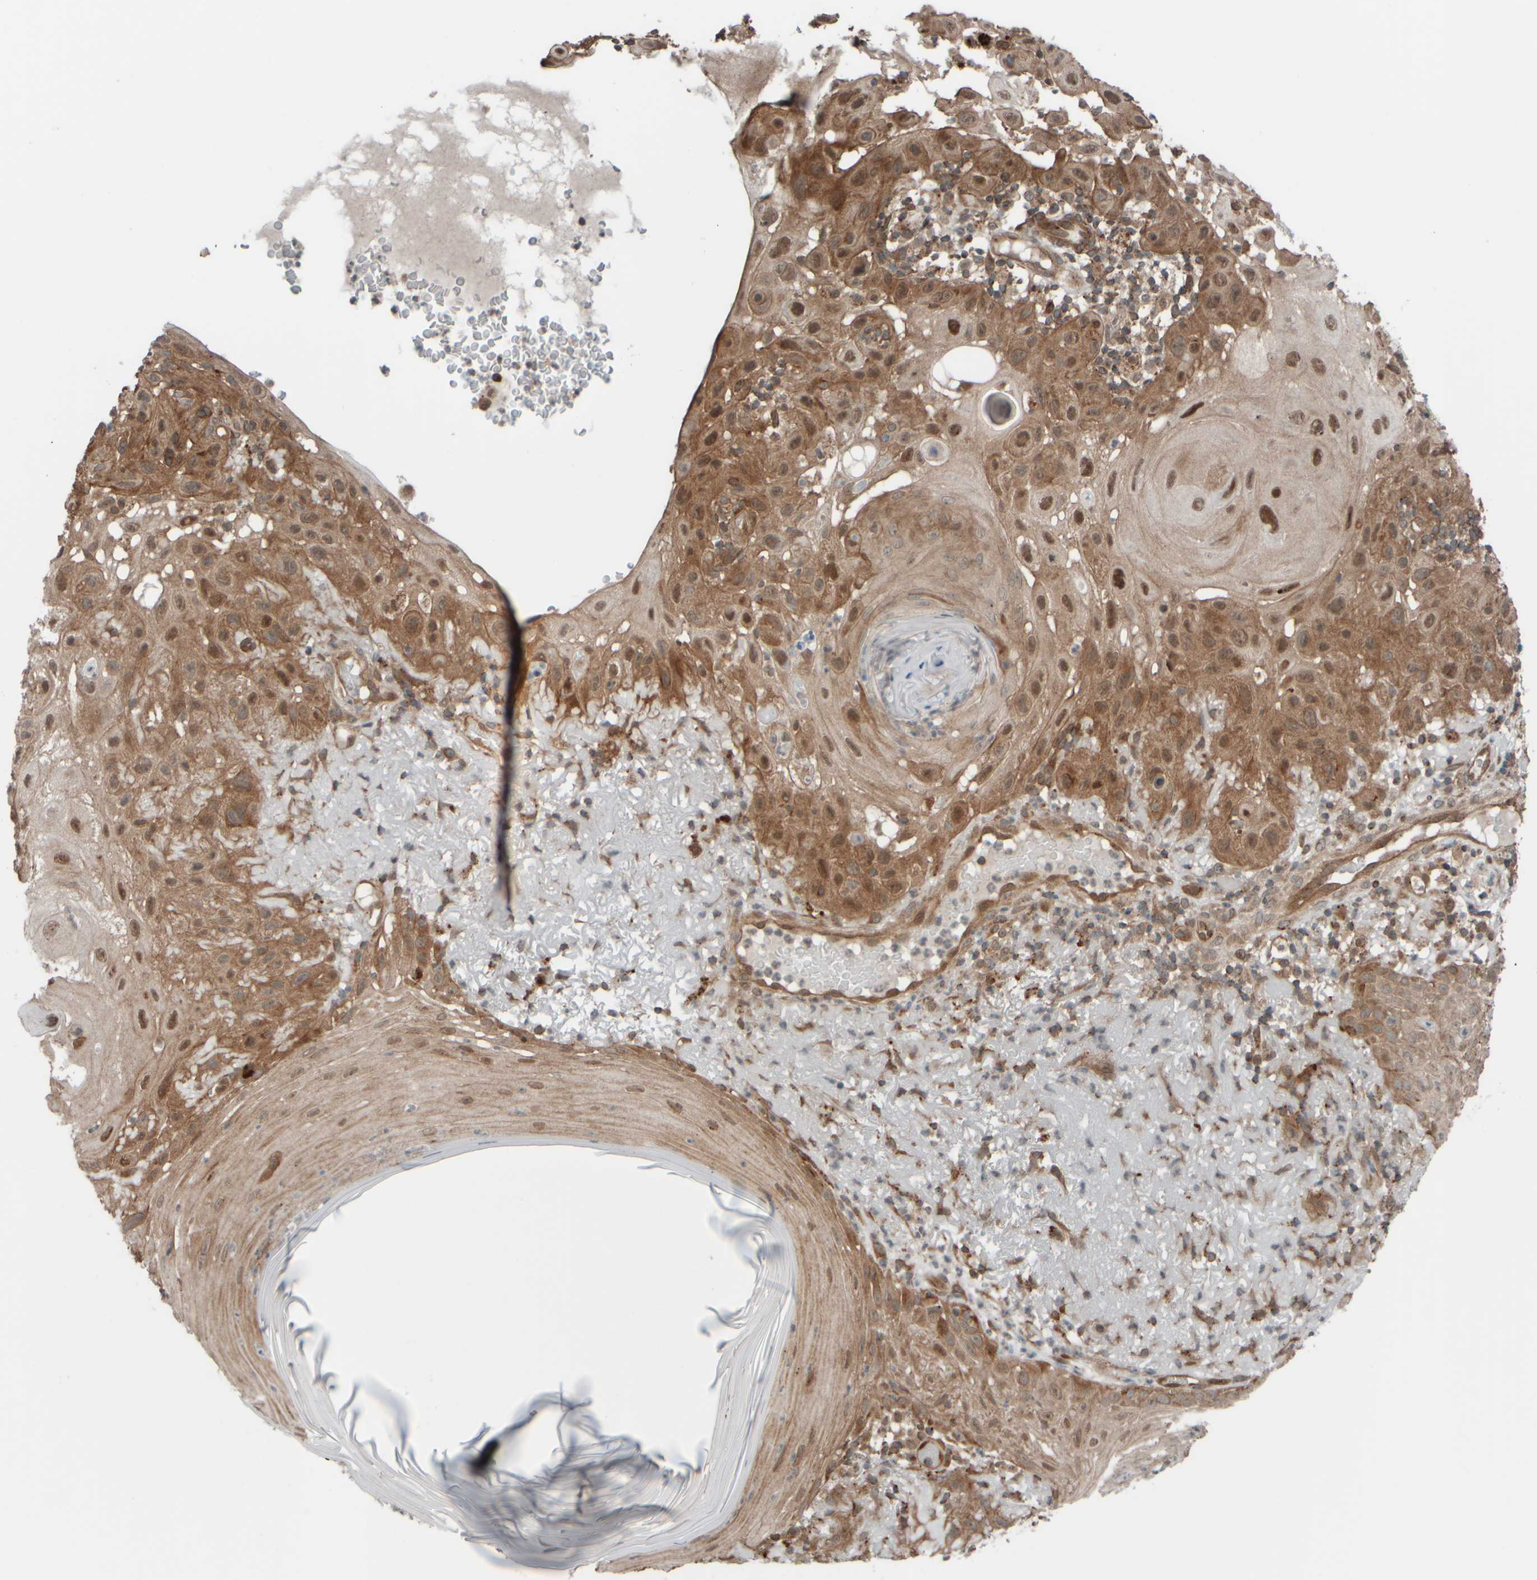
{"staining": {"intensity": "moderate", "quantity": ">75%", "location": "cytoplasmic/membranous,nuclear"}, "tissue": "skin cancer", "cell_type": "Tumor cells", "image_type": "cancer", "snomed": [{"axis": "morphology", "description": "Squamous cell carcinoma, NOS"}, {"axis": "topography", "description": "Skin"}], "caption": "The immunohistochemical stain labels moderate cytoplasmic/membranous and nuclear positivity in tumor cells of skin squamous cell carcinoma tissue.", "gene": "GIGYF1", "patient": {"sex": "female", "age": 96}}